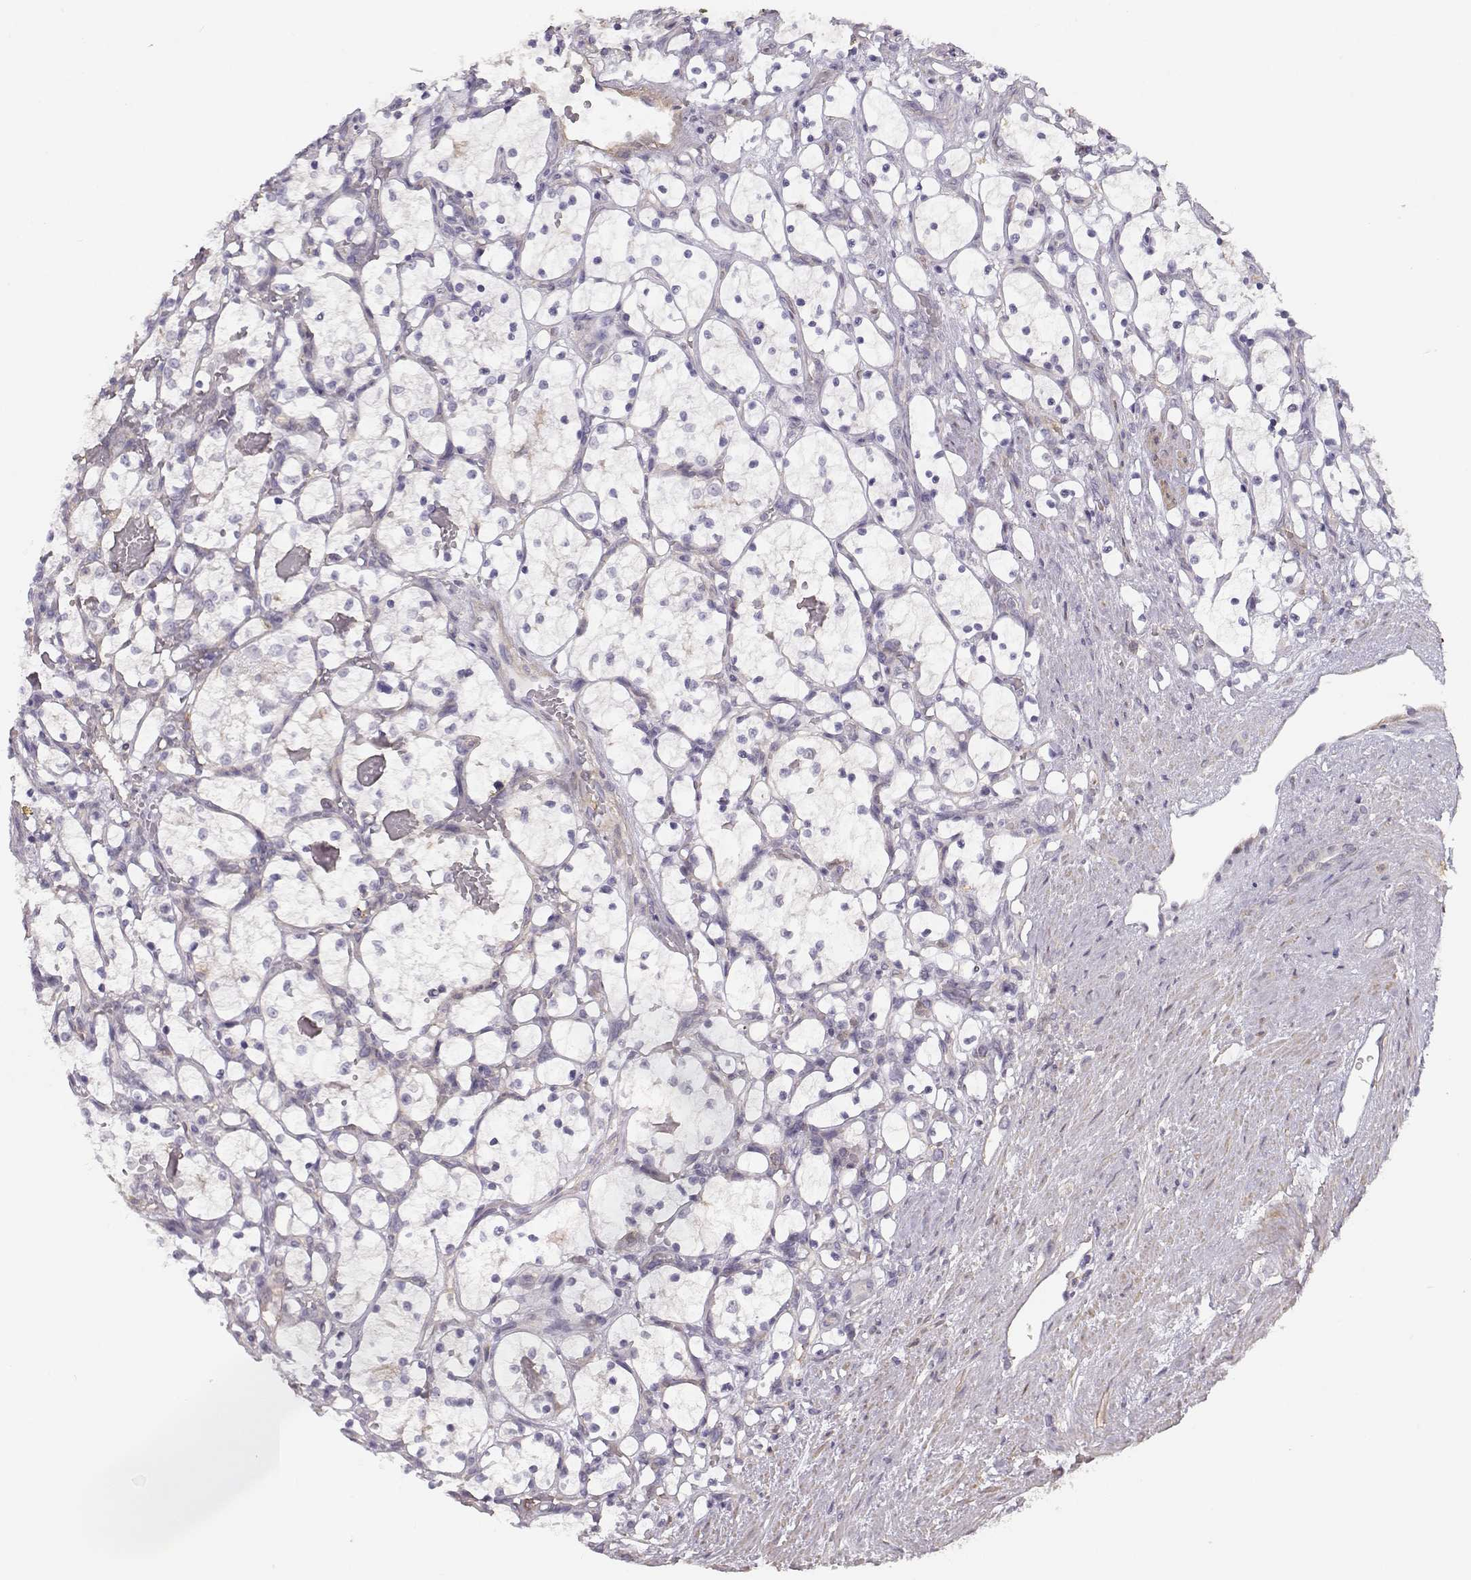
{"staining": {"intensity": "negative", "quantity": "none", "location": "none"}, "tissue": "renal cancer", "cell_type": "Tumor cells", "image_type": "cancer", "snomed": [{"axis": "morphology", "description": "Adenocarcinoma, NOS"}, {"axis": "topography", "description": "Kidney"}], "caption": "High magnification brightfield microscopy of renal adenocarcinoma stained with DAB (3,3'-diaminobenzidine) (brown) and counterstained with hematoxylin (blue): tumor cells show no significant staining.", "gene": "DAPL1", "patient": {"sex": "female", "age": 69}}